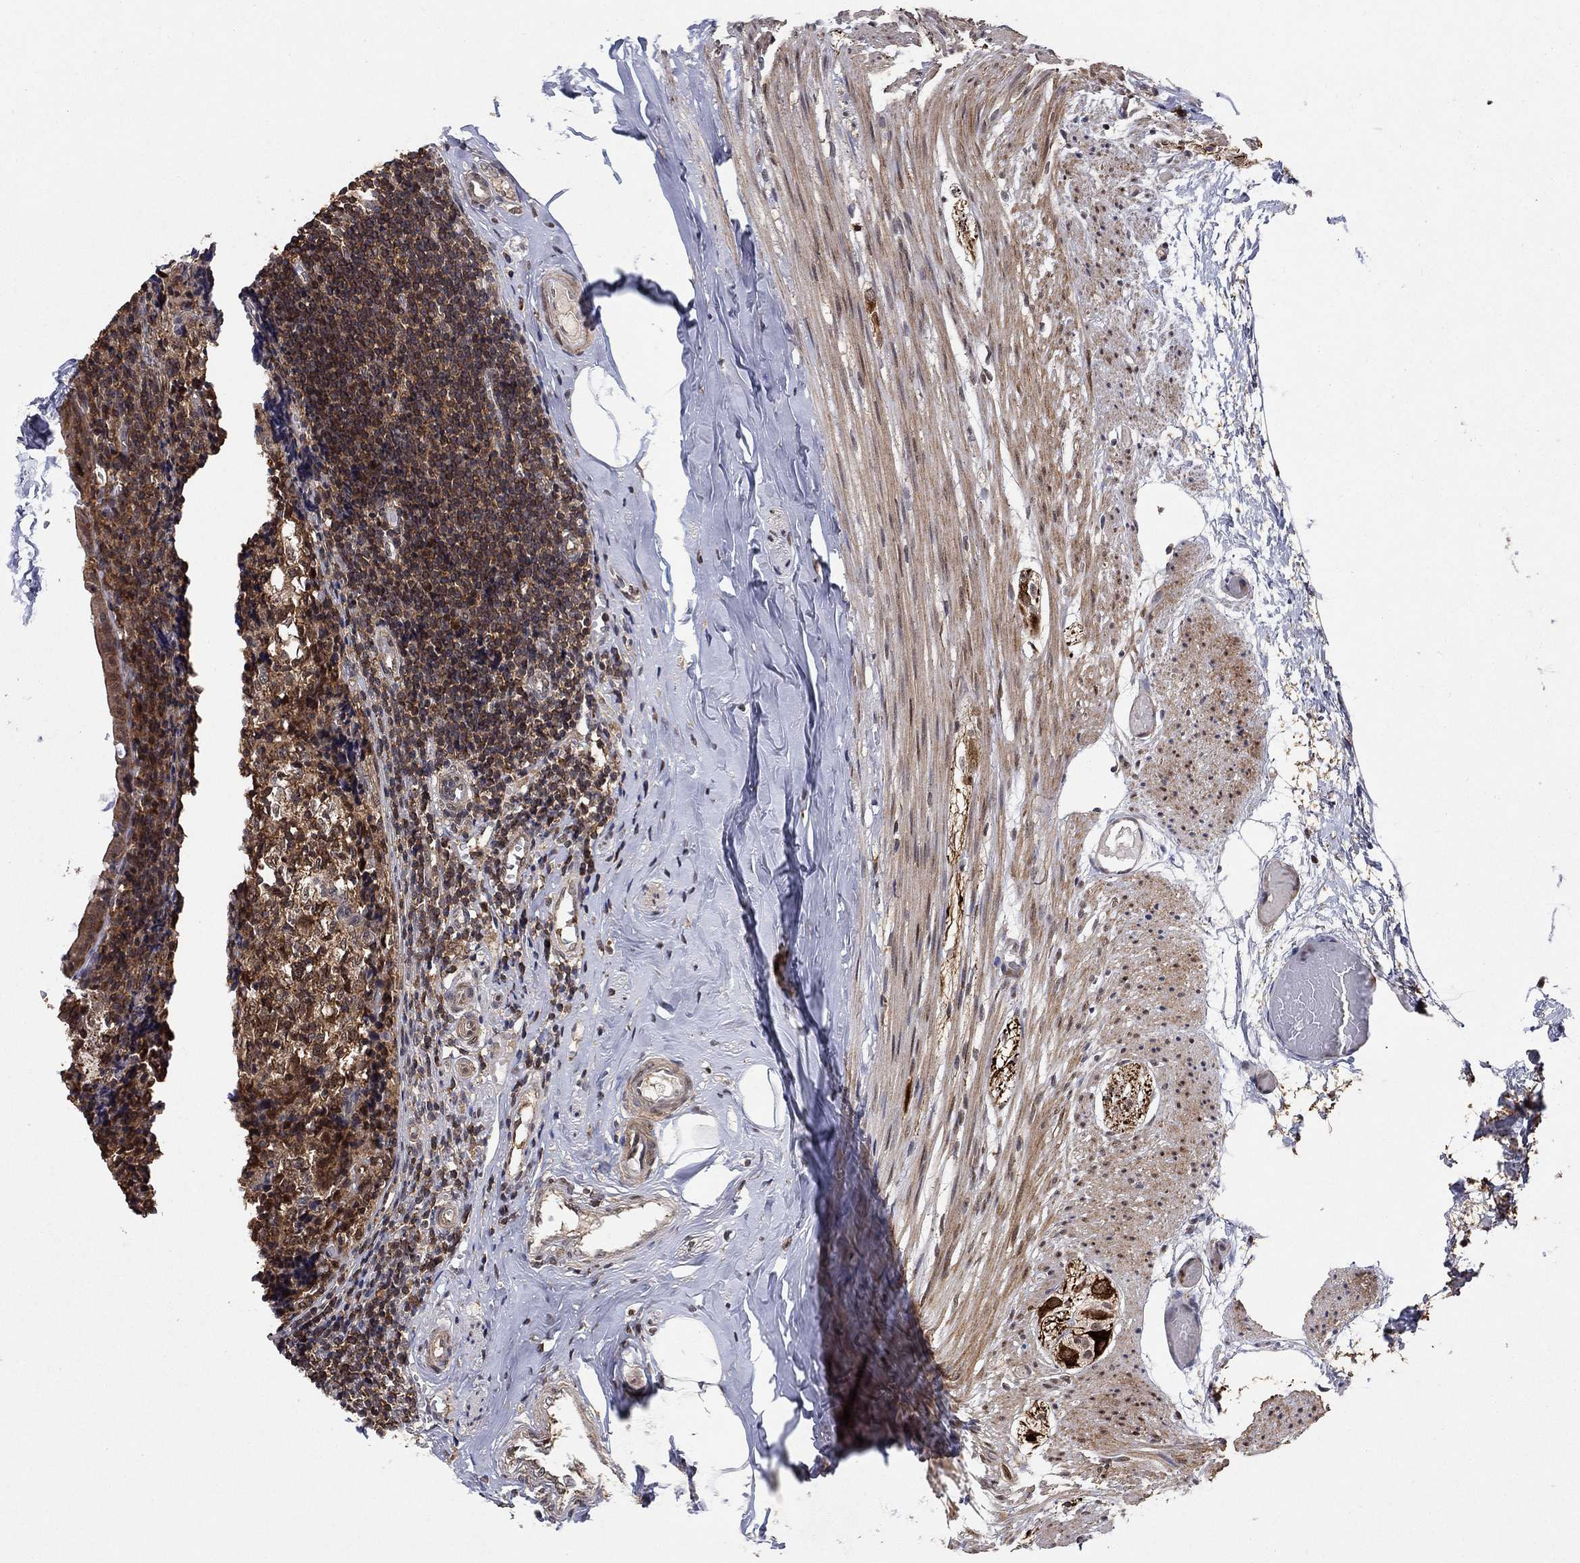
{"staining": {"intensity": "strong", "quantity": ">75%", "location": "cytoplasmic/membranous,nuclear"}, "tissue": "appendix", "cell_type": "Glandular cells", "image_type": "normal", "snomed": [{"axis": "morphology", "description": "Normal tissue, NOS"}, {"axis": "topography", "description": "Appendix"}], "caption": "A photomicrograph of human appendix stained for a protein displays strong cytoplasmic/membranous,nuclear brown staining in glandular cells. (brown staining indicates protein expression, while blue staining denotes nuclei).", "gene": "CCDC66", "patient": {"sex": "female", "age": 23}}